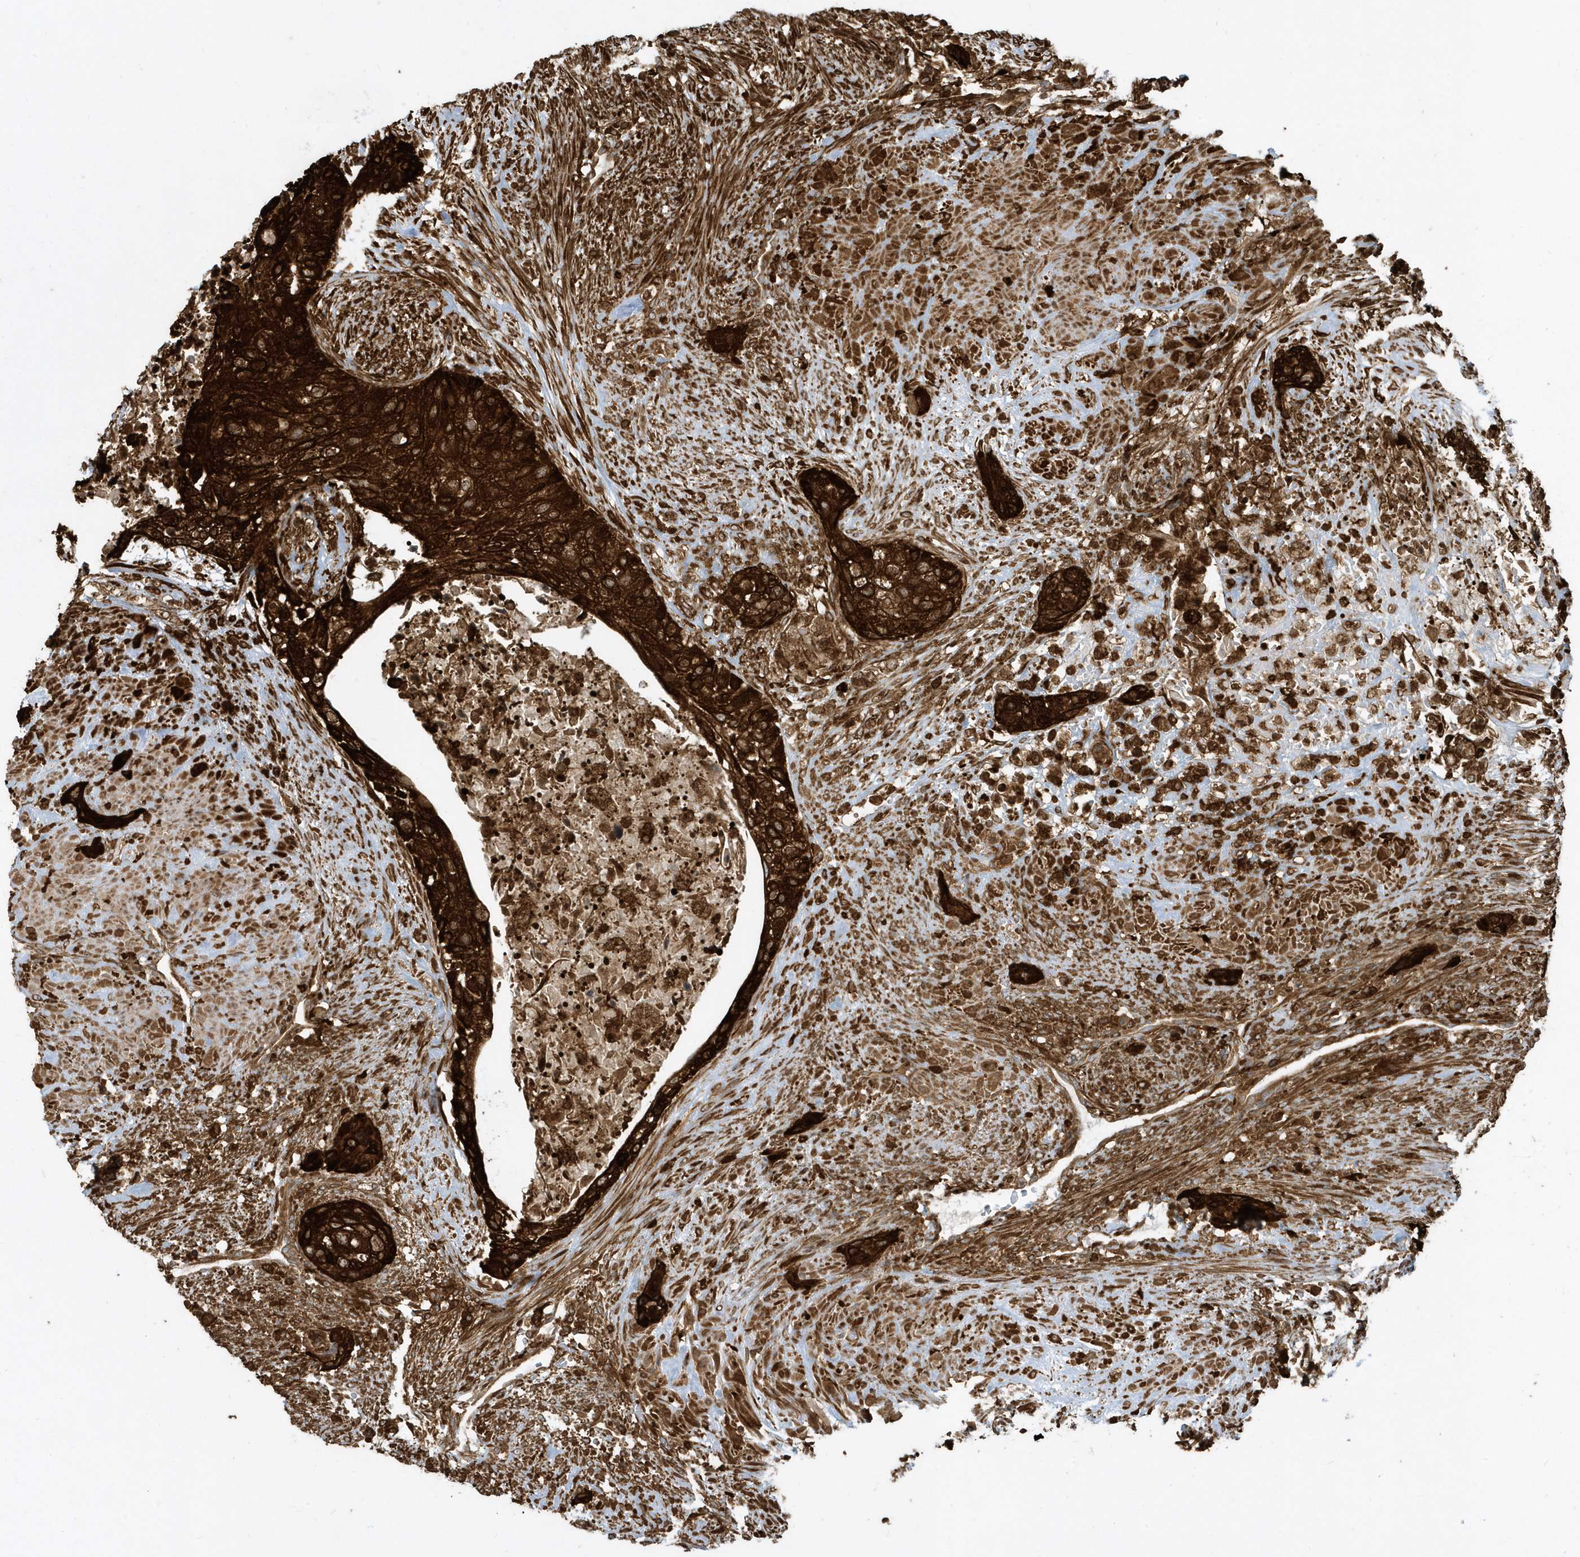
{"staining": {"intensity": "strong", "quantity": ">75%", "location": "cytoplasmic/membranous"}, "tissue": "urothelial cancer", "cell_type": "Tumor cells", "image_type": "cancer", "snomed": [{"axis": "morphology", "description": "Urothelial carcinoma, High grade"}, {"axis": "topography", "description": "Urinary bladder"}], "caption": "DAB immunohistochemical staining of human urothelial cancer demonstrates strong cytoplasmic/membranous protein expression in approximately >75% of tumor cells.", "gene": "CLCN6", "patient": {"sex": "male", "age": 35}}